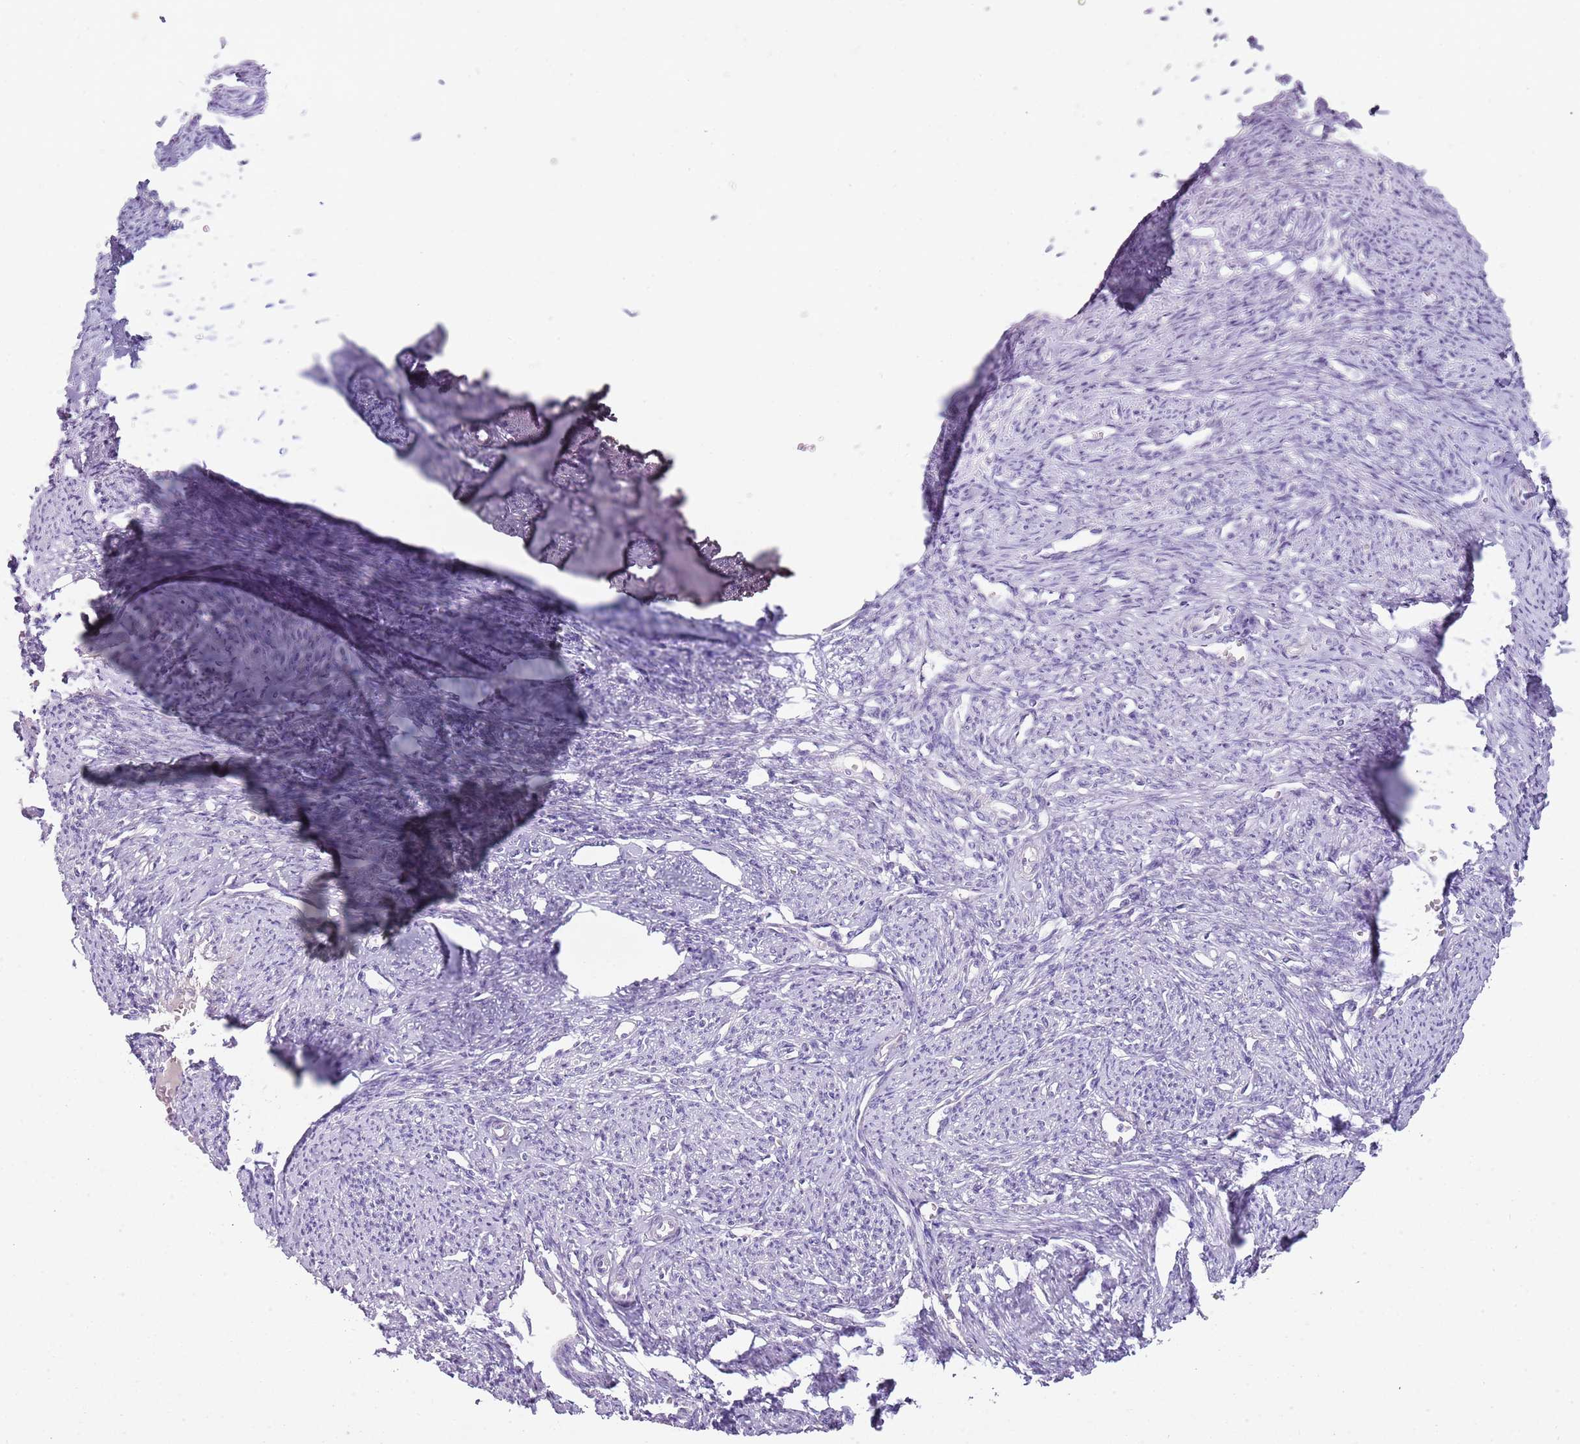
{"staining": {"intensity": "negative", "quantity": "none", "location": "none"}, "tissue": "smooth muscle", "cell_type": "Smooth muscle cells", "image_type": "normal", "snomed": [{"axis": "morphology", "description": "Normal tissue, NOS"}, {"axis": "topography", "description": "Smooth muscle"}, {"axis": "topography", "description": "Uterus"}], "caption": "Immunohistochemistry micrograph of normal smooth muscle: smooth muscle stained with DAB shows no significant protein positivity in smooth muscle cells. The staining is performed using DAB brown chromogen with nuclei counter-stained in using hematoxylin.", "gene": "ZNF583", "patient": {"sex": "female", "age": 59}}